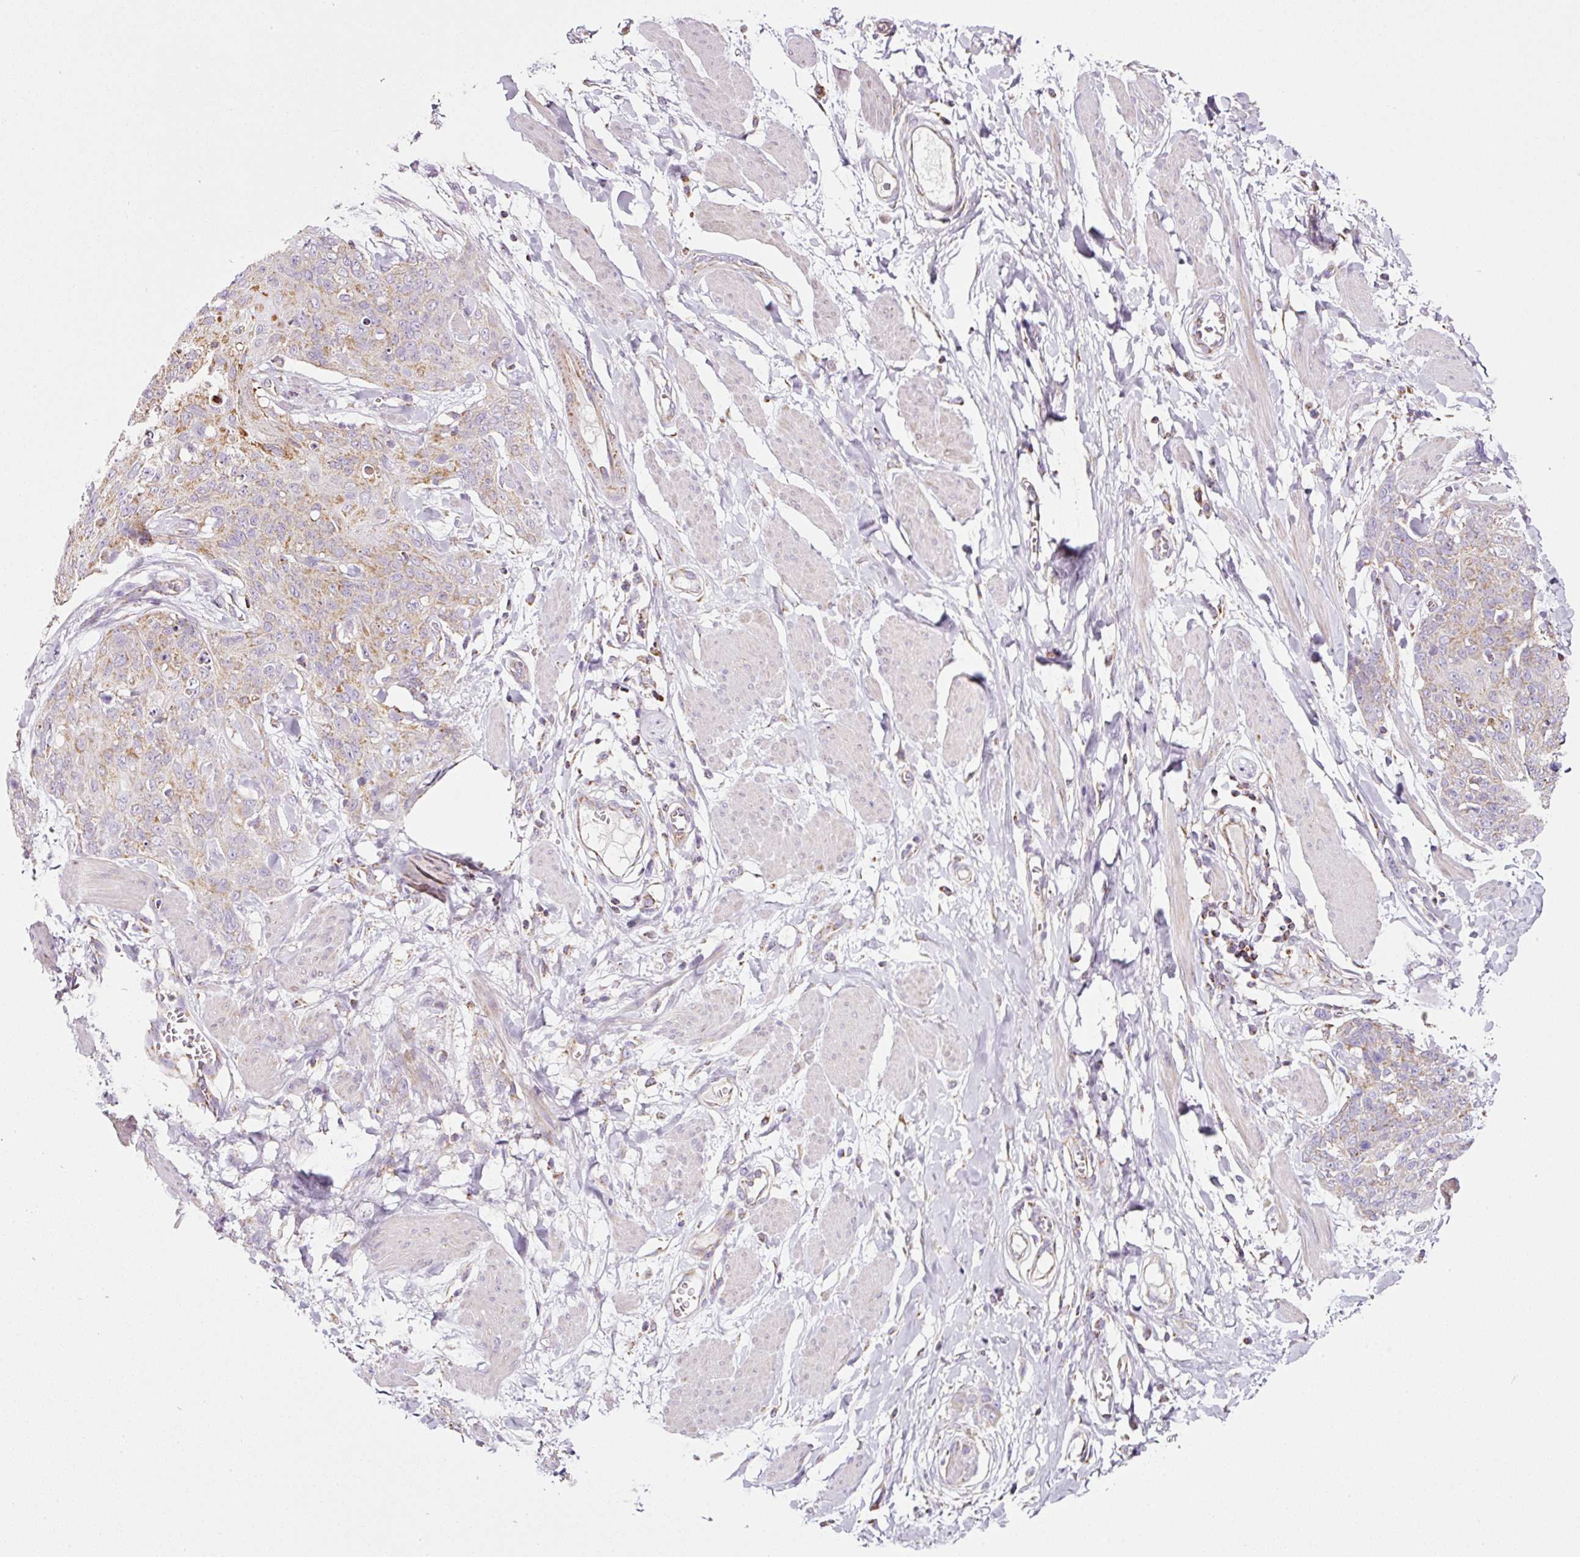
{"staining": {"intensity": "moderate", "quantity": "<25%", "location": "cytoplasmic/membranous"}, "tissue": "skin cancer", "cell_type": "Tumor cells", "image_type": "cancer", "snomed": [{"axis": "morphology", "description": "Squamous cell carcinoma, NOS"}, {"axis": "topography", "description": "Skin"}, {"axis": "topography", "description": "Vulva"}], "caption": "An image of human skin cancer (squamous cell carcinoma) stained for a protein reveals moderate cytoplasmic/membranous brown staining in tumor cells.", "gene": "SDHA", "patient": {"sex": "female", "age": 85}}